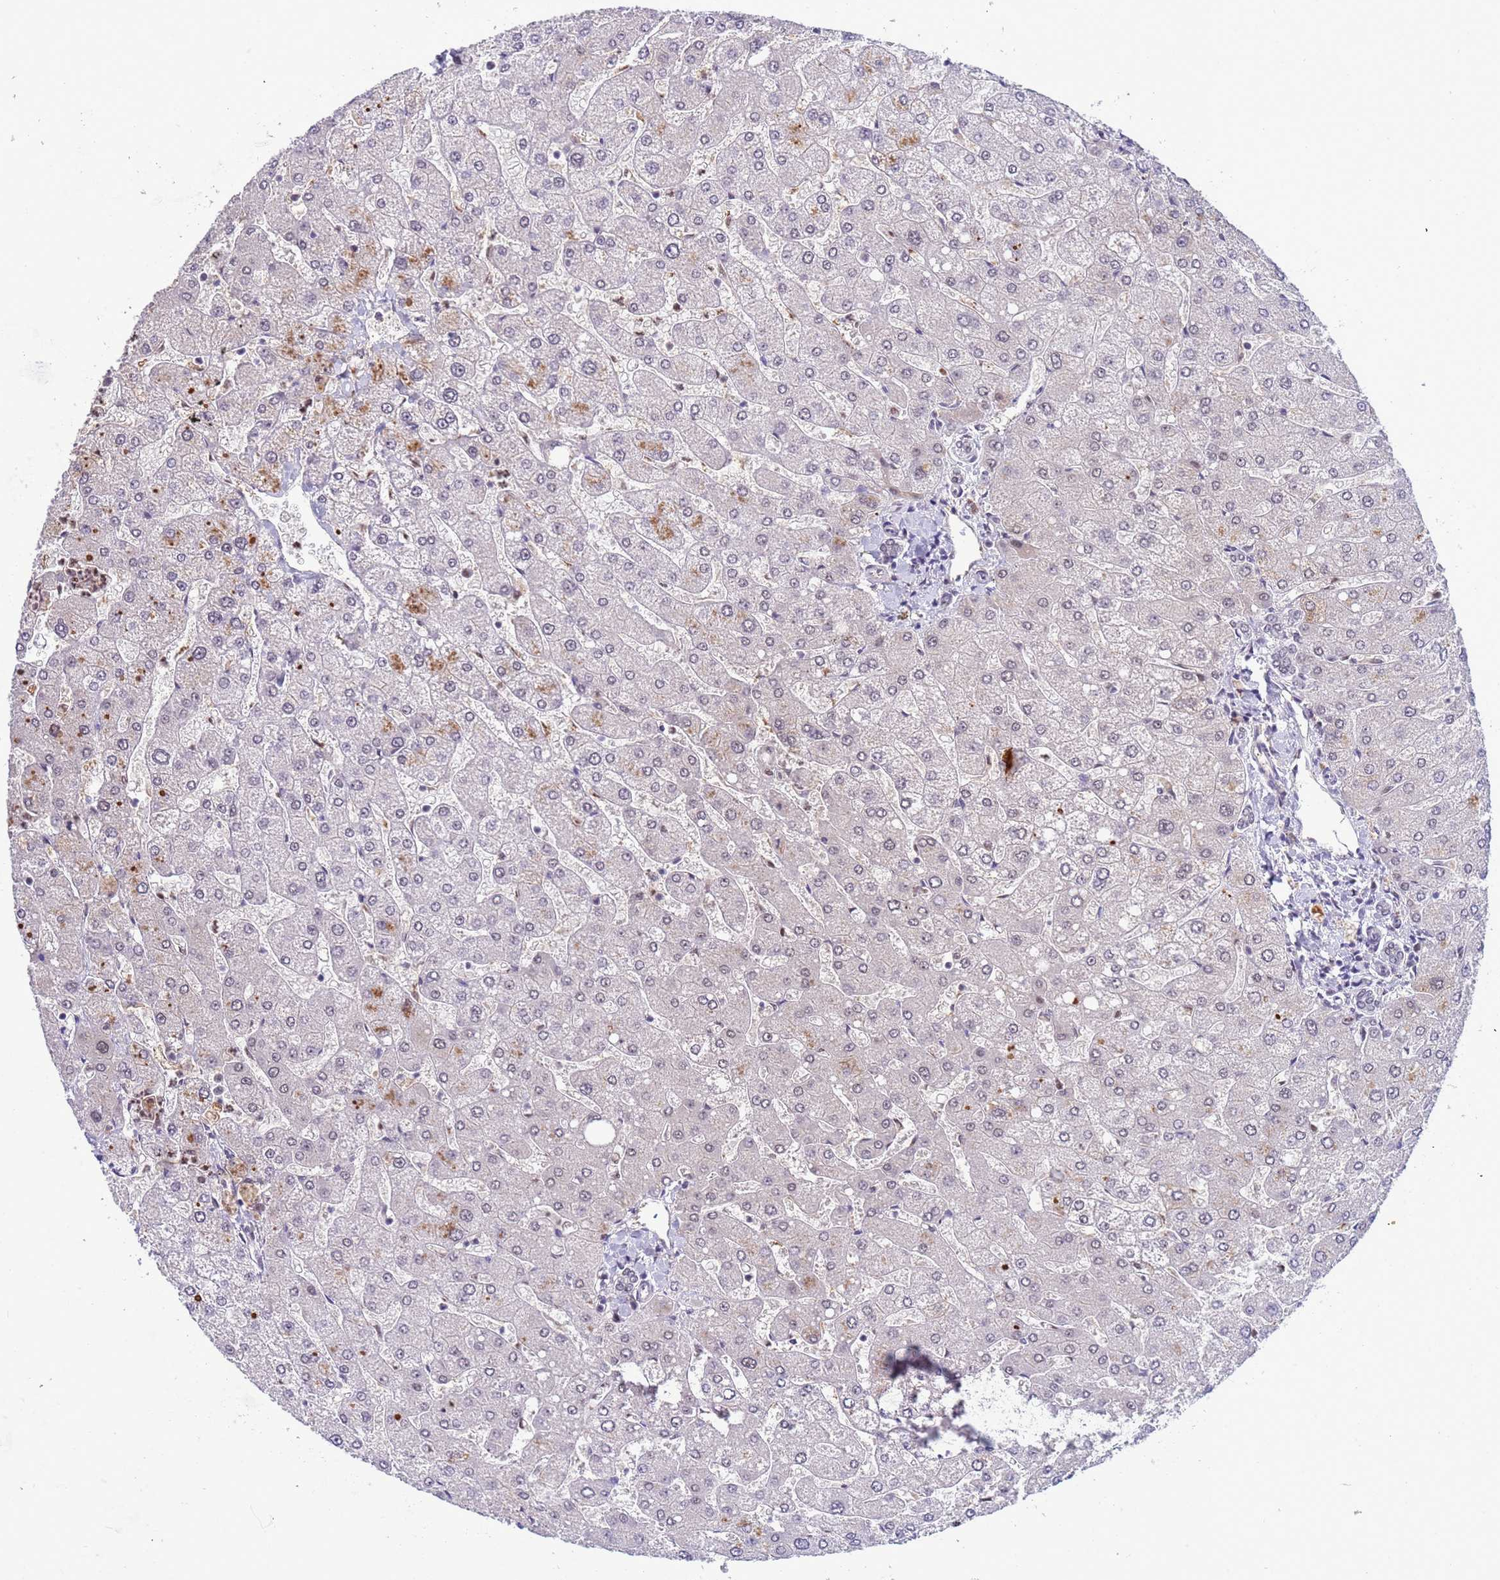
{"staining": {"intensity": "negative", "quantity": "none", "location": "none"}, "tissue": "liver", "cell_type": "Cholangiocytes", "image_type": "normal", "snomed": [{"axis": "morphology", "description": "Normal tissue, NOS"}, {"axis": "topography", "description": "Liver"}], "caption": "Immunohistochemistry (IHC) image of normal liver: human liver stained with DAB displays no significant protein expression in cholangiocytes.", "gene": "SRRT", "patient": {"sex": "male", "age": 55}}